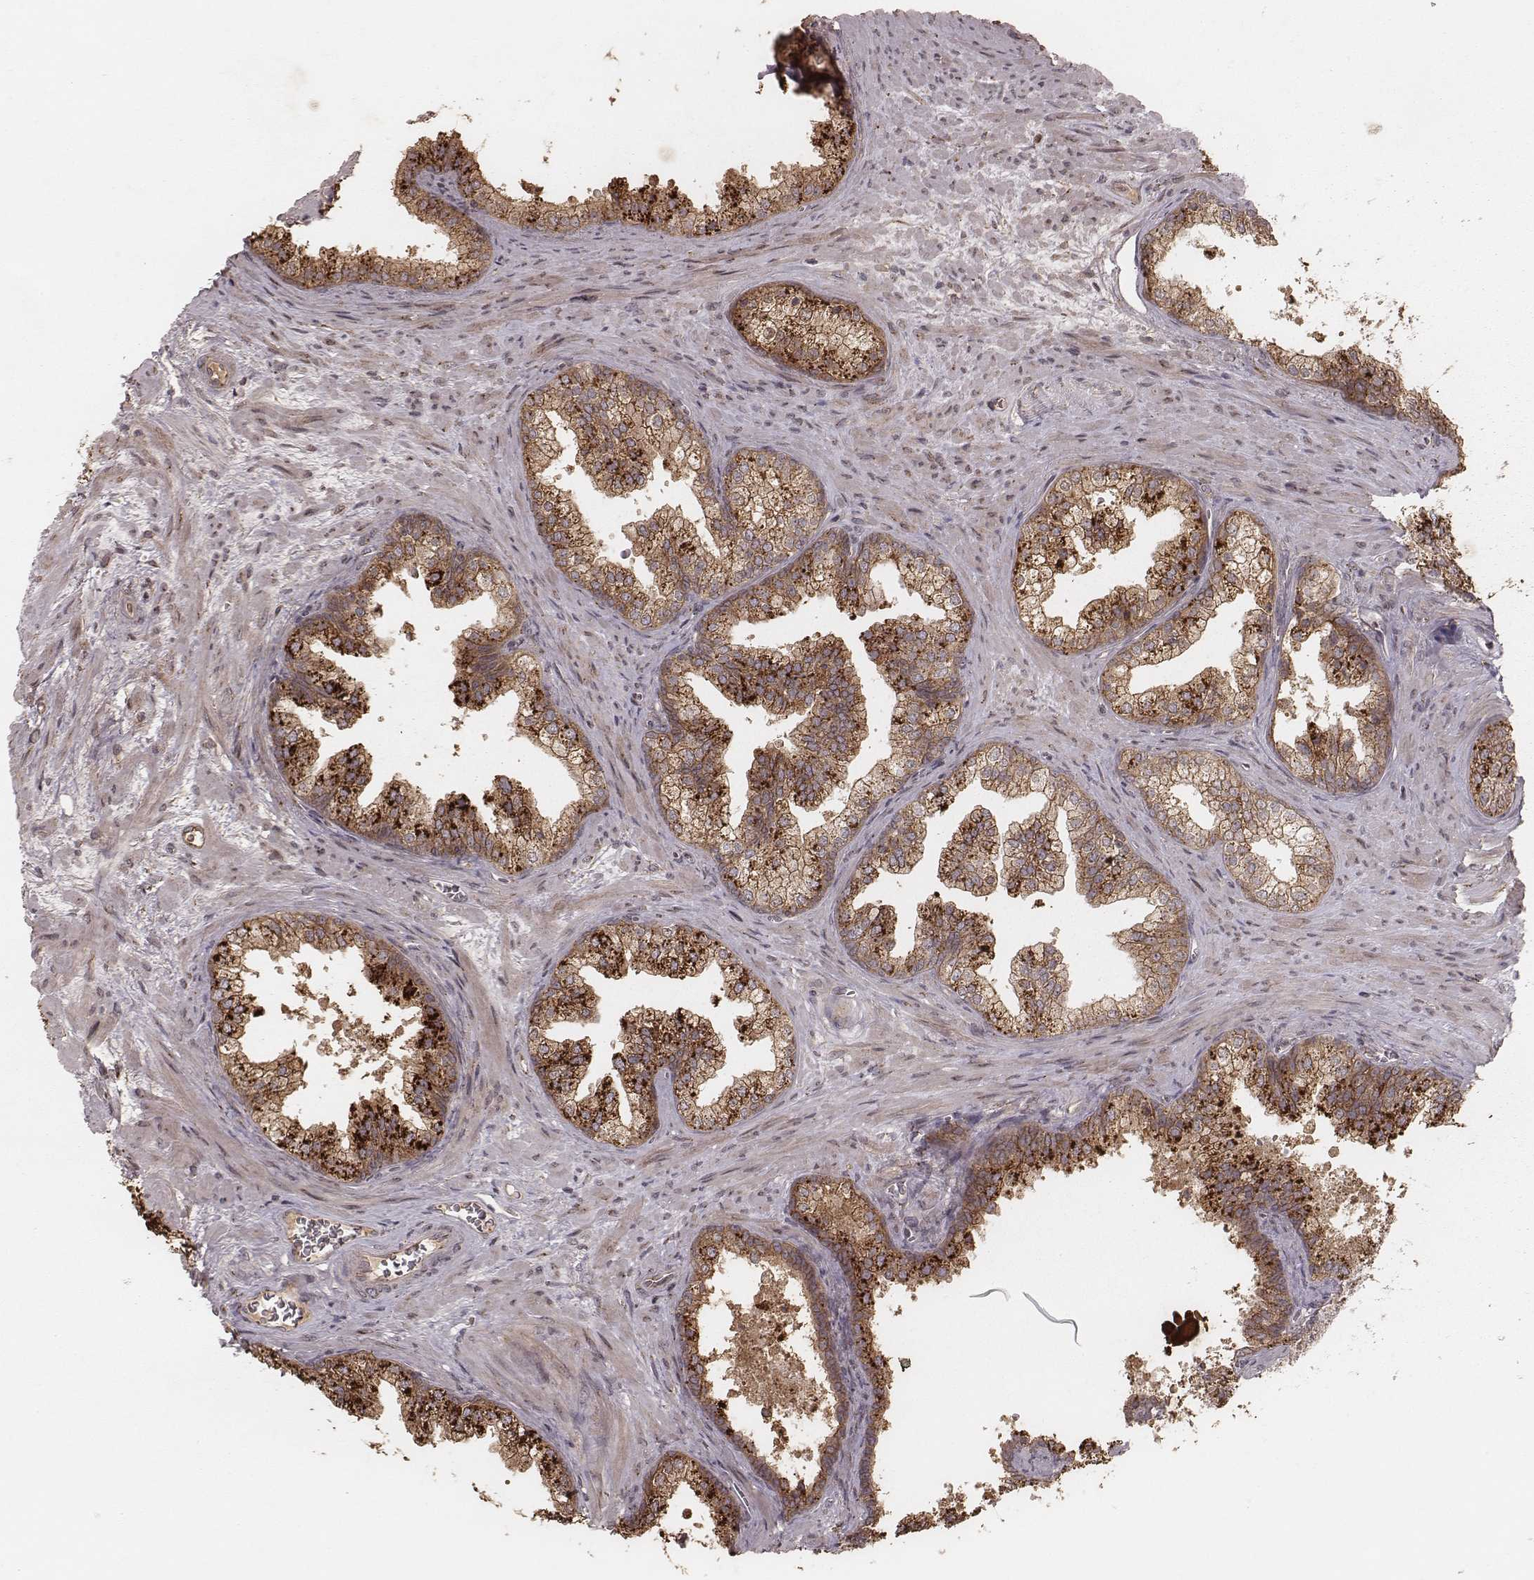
{"staining": {"intensity": "strong", "quantity": ">75%", "location": "cytoplasmic/membranous"}, "tissue": "prostate", "cell_type": "Glandular cells", "image_type": "normal", "snomed": [{"axis": "morphology", "description": "Normal tissue, NOS"}, {"axis": "topography", "description": "Prostate"}], "caption": "Glandular cells show strong cytoplasmic/membranous positivity in about >75% of cells in unremarkable prostate.", "gene": "MYO19", "patient": {"sex": "male", "age": 79}}